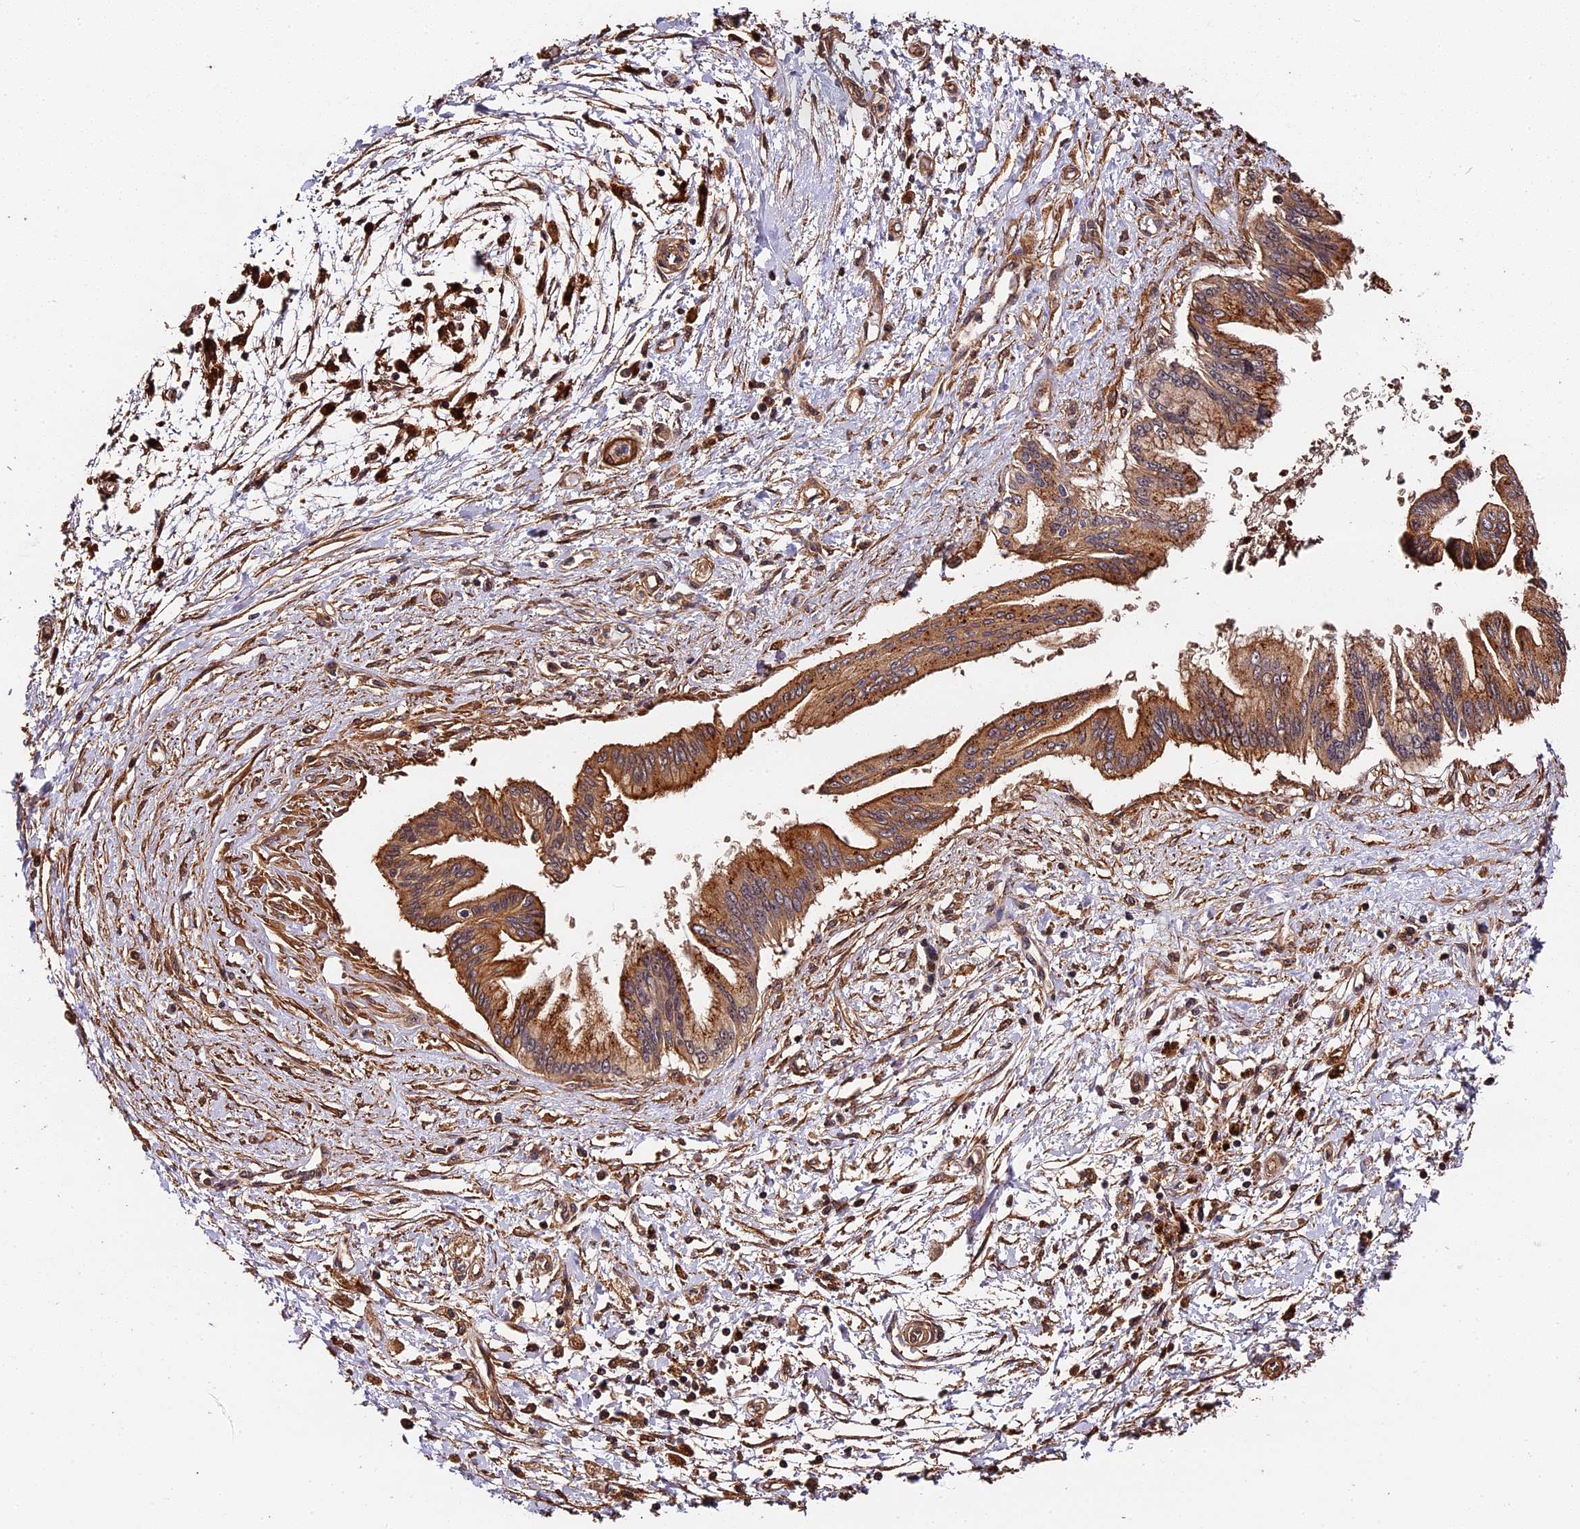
{"staining": {"intensity": "moderate", "quantity": ">75%", "location": "cytoplasmic/membranous"}, "tissue": "pancreatic cancer", "cell_type": "Tumor cells", "image_type": "cancer", "snomed": [{"axis": "morphology", "description": "Adenocarcinoma, NOS"}, {"axis": "topography", "description": "Pancreas"}], "caption": "Pancreatic cancer stained with immunohistochemistry (IHC) reveals moderate cytoplasmic/membranous expression in approximately >75% of tumor cells.", "gene": "MMP15", "patient": {"sex": "male", "age": 46}}